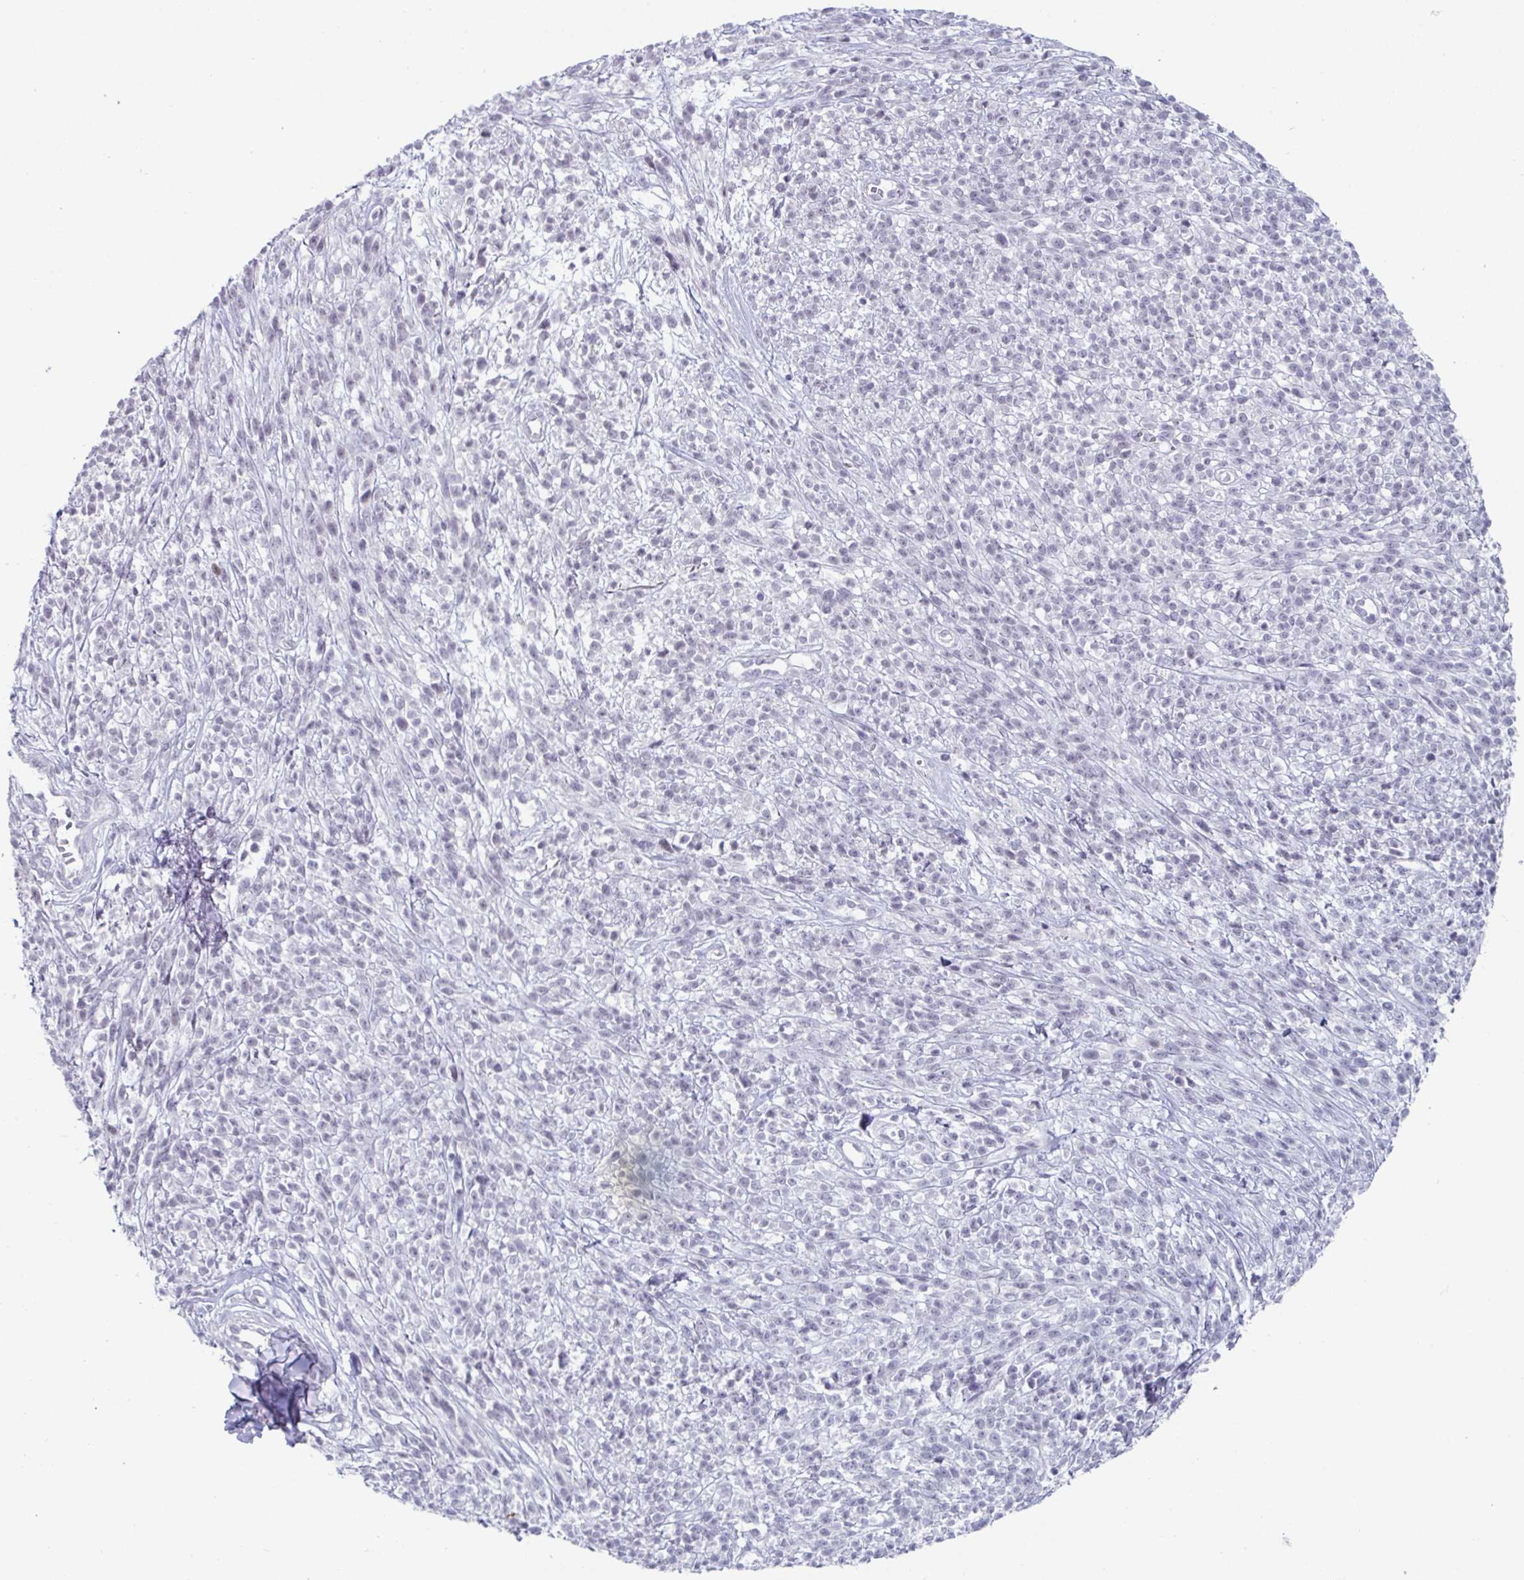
{"staining": {"intensity": "negative", "quantity": "none", "location": "none"}, "tissue": "melanoma", "cell_type": "Tumor cells", "image_type": "cancer", "snomed": [{"axis": "morphology", "description": "Malignant melanoma, NOS"}, {"axis": "topography", "description": "Skin"}, {"axis": "topography", "description": "Skin of trunk"}], "caption": "Malignant melanoma was stained to show a protein in brown. There is no significant positivity in tumor cells.", "gene": "VSIG10L", "patient": {"sex": "male", "age": 74}}